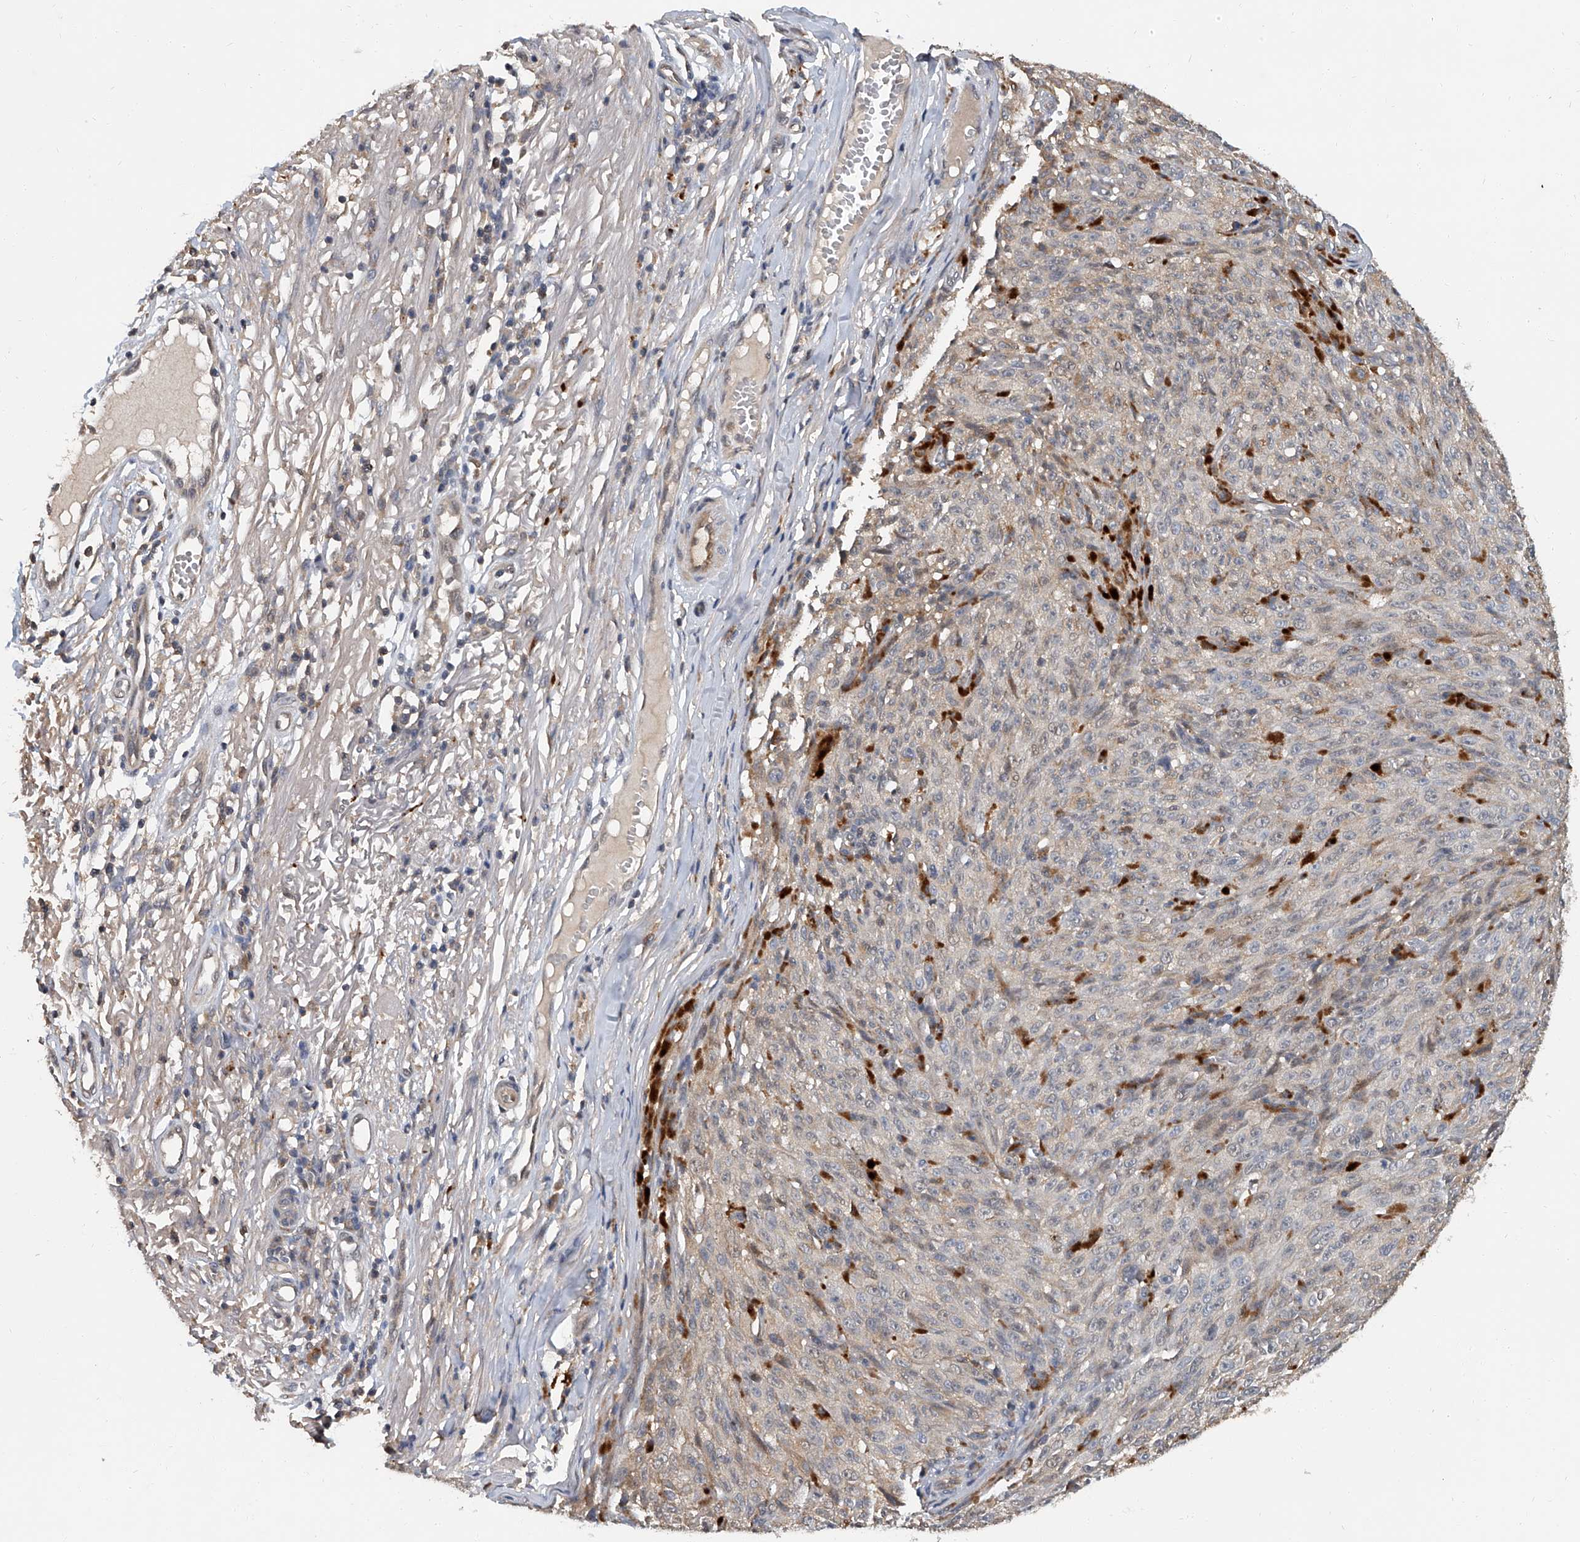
{"staining": {"intensity": "weak", "quantity": "25%-75%", "location": "cytoplasmic/membranous"}, "tissue": "melanoma", "cell_type": "Tumor cells", "image_type": "cancer", "snomed": [{"axis": "morphology", "description": "Malignant melanoma, NOS"}, {"axis": "topography", "description": "Skin"}], "caption": "A high-resolution histopathology image shows immunohistochemistry (IHC) staining of malignant melanoma, which shows weak cytoplasmic/membranous staining in approximately 25%-75% of tumor cells.", "gene": "JAG2", "patient": {"sex": "female", "age": 82}}